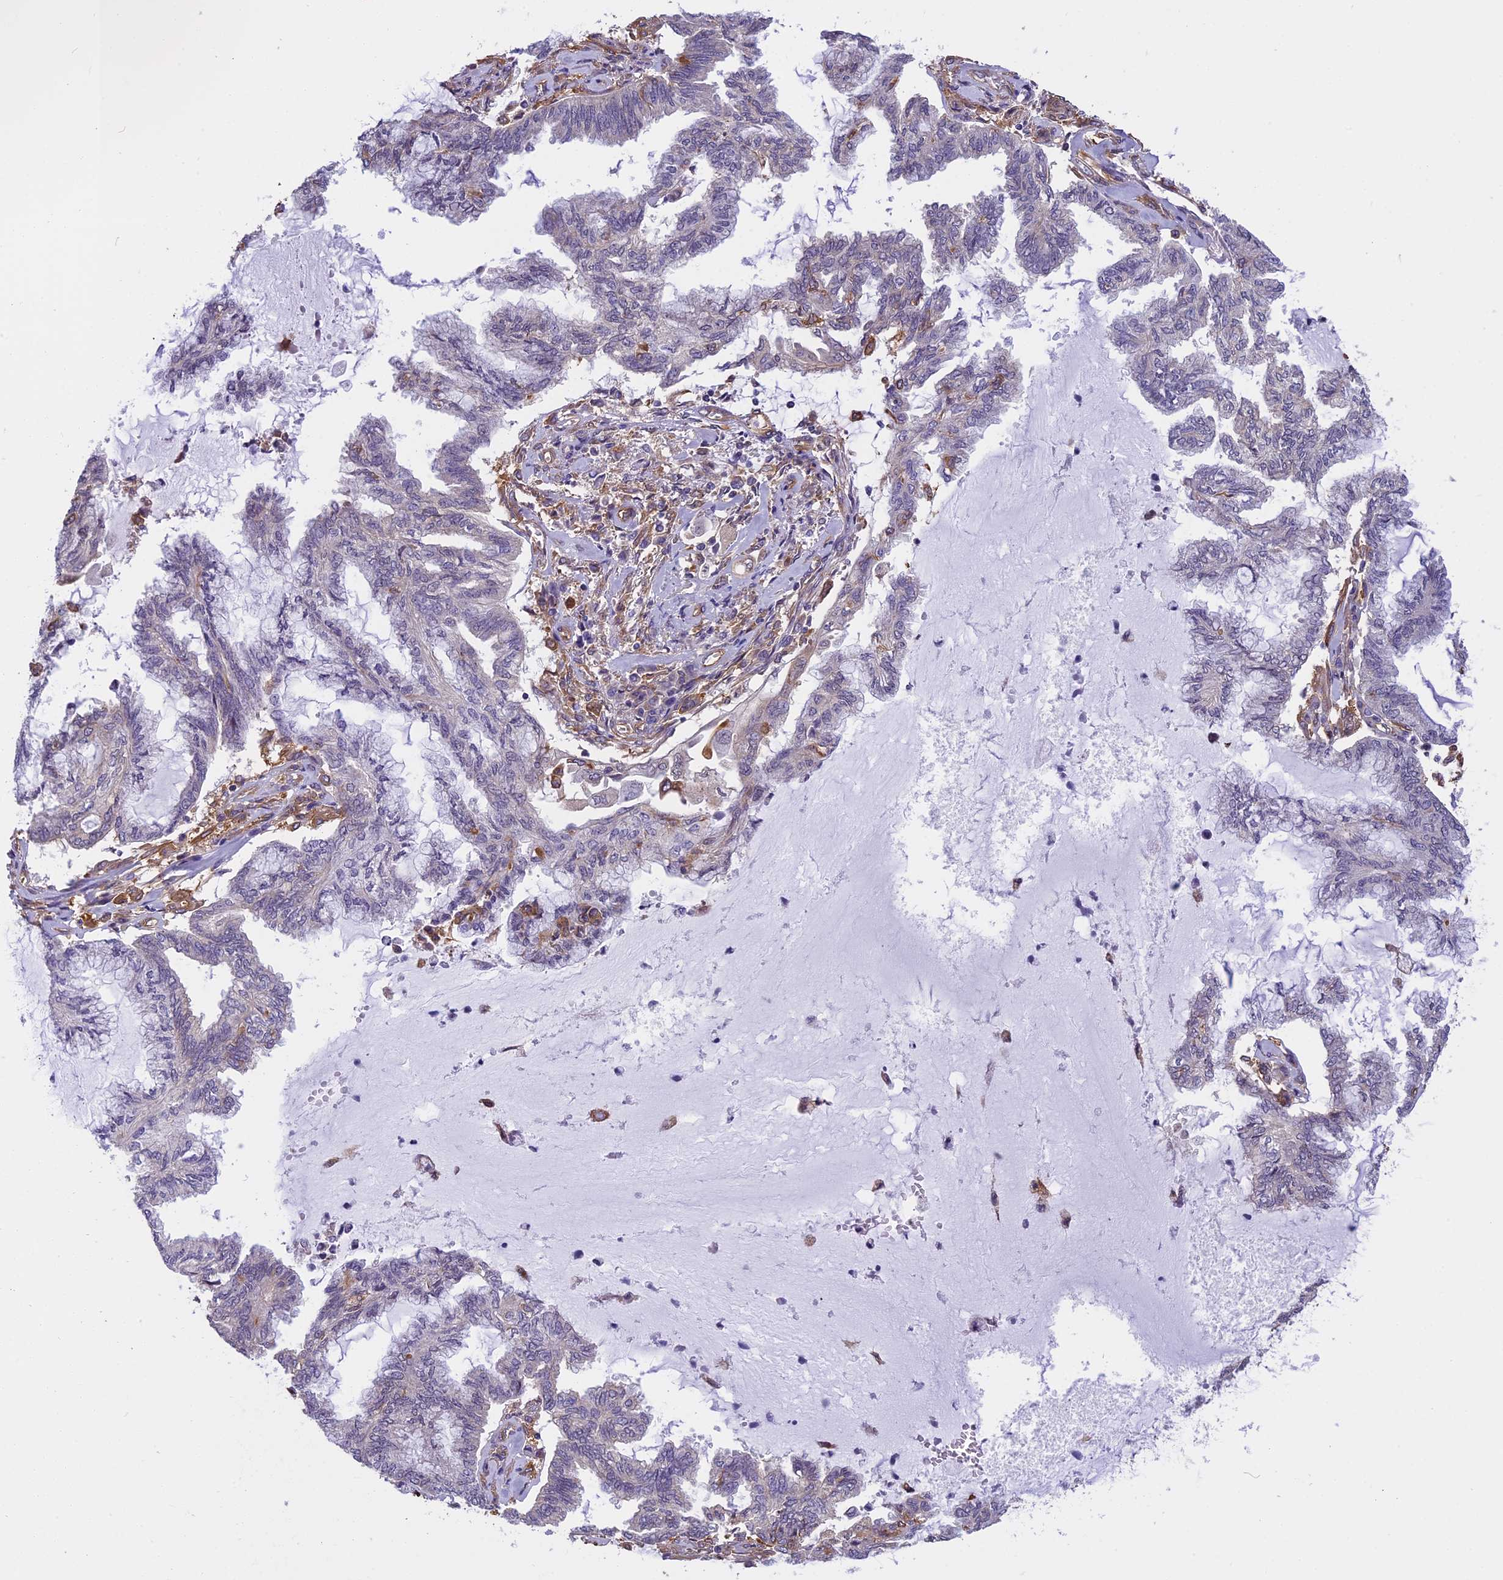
{"staining": {"intensity": "negative", "quantity": "none", "location": "none"}, "tissue": "endometrial cancer", "cell_type": "Tumor cells", "image_type": "cancer", "snomed": [{"axis": "morphology", "description": "Adenocarcinoma, NOS"}, {"axis": "topography", "description": "Endometrium"}], "caption": "DAB immunohistochemical staining of human endometrial cancer reveals no significant positivity in tumor cells. (Brightfield microscopy of DAB immunohistochemistry (IHC) at high magnification).", "gene": "EHBP1L1", "patient": {"sex": "female", "age": 86}}